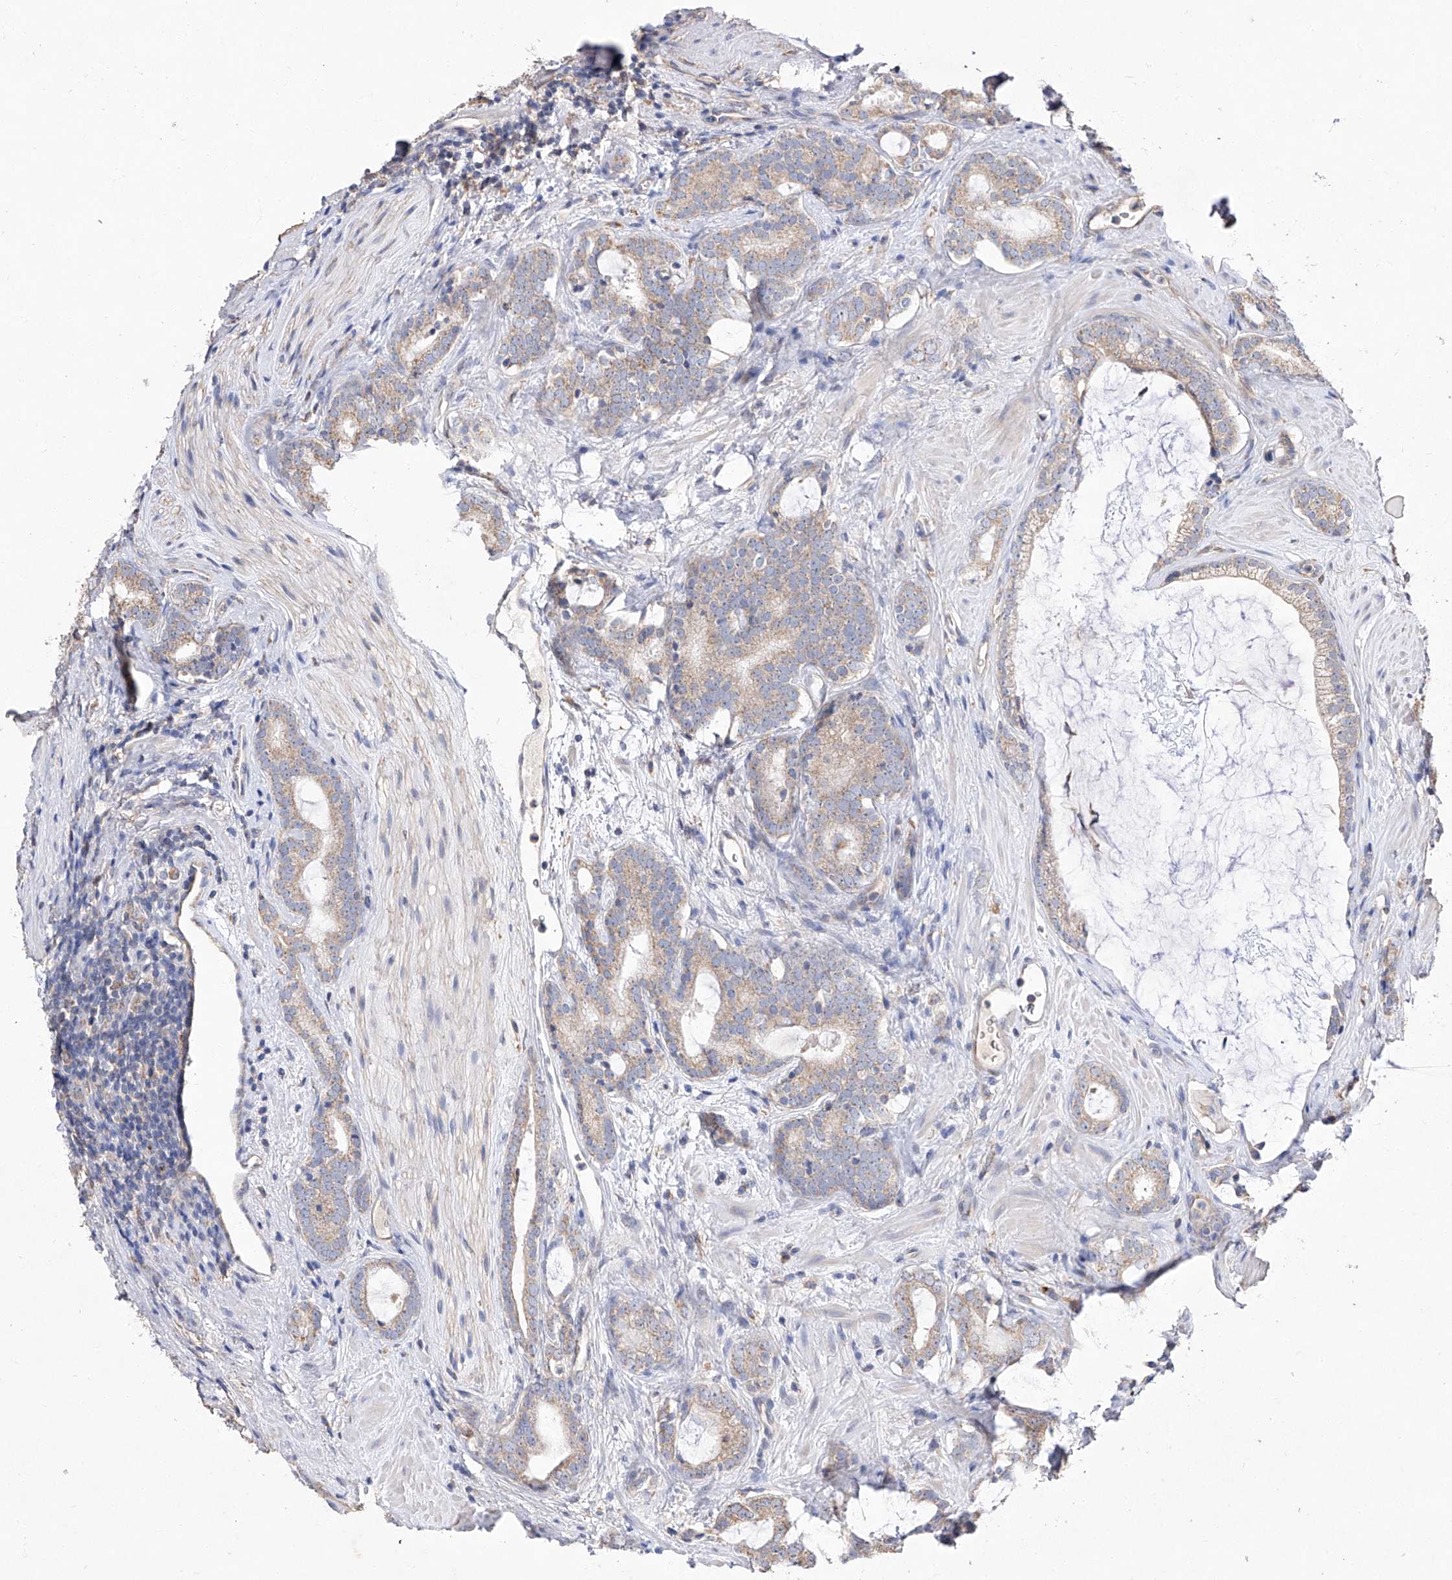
{"staining": {"intensity": "weak", "quantity": ">75%", "location": "cytoplasmic/membranous"}, "tissue": "prostate cancer", "cell_type": "Tumor cells", "image_type": "cancer", "snomed": [{"axis": "morphology", "description": "Adenocarcinoma, High grade"}, {"axis": "topography", "description": "Prostate"}], "caption": "Immunohistochemical staining of prostate adenocarcinoma (high-grade) displays low levels of weak cytoplasmic/membranous positivity in approximately >75% of tumor cells. (brown staining indicates protein expression, while blue staining denotes nuclei).", "gene": "AMD1", "patient": {"sex": "male", "age": 63}}